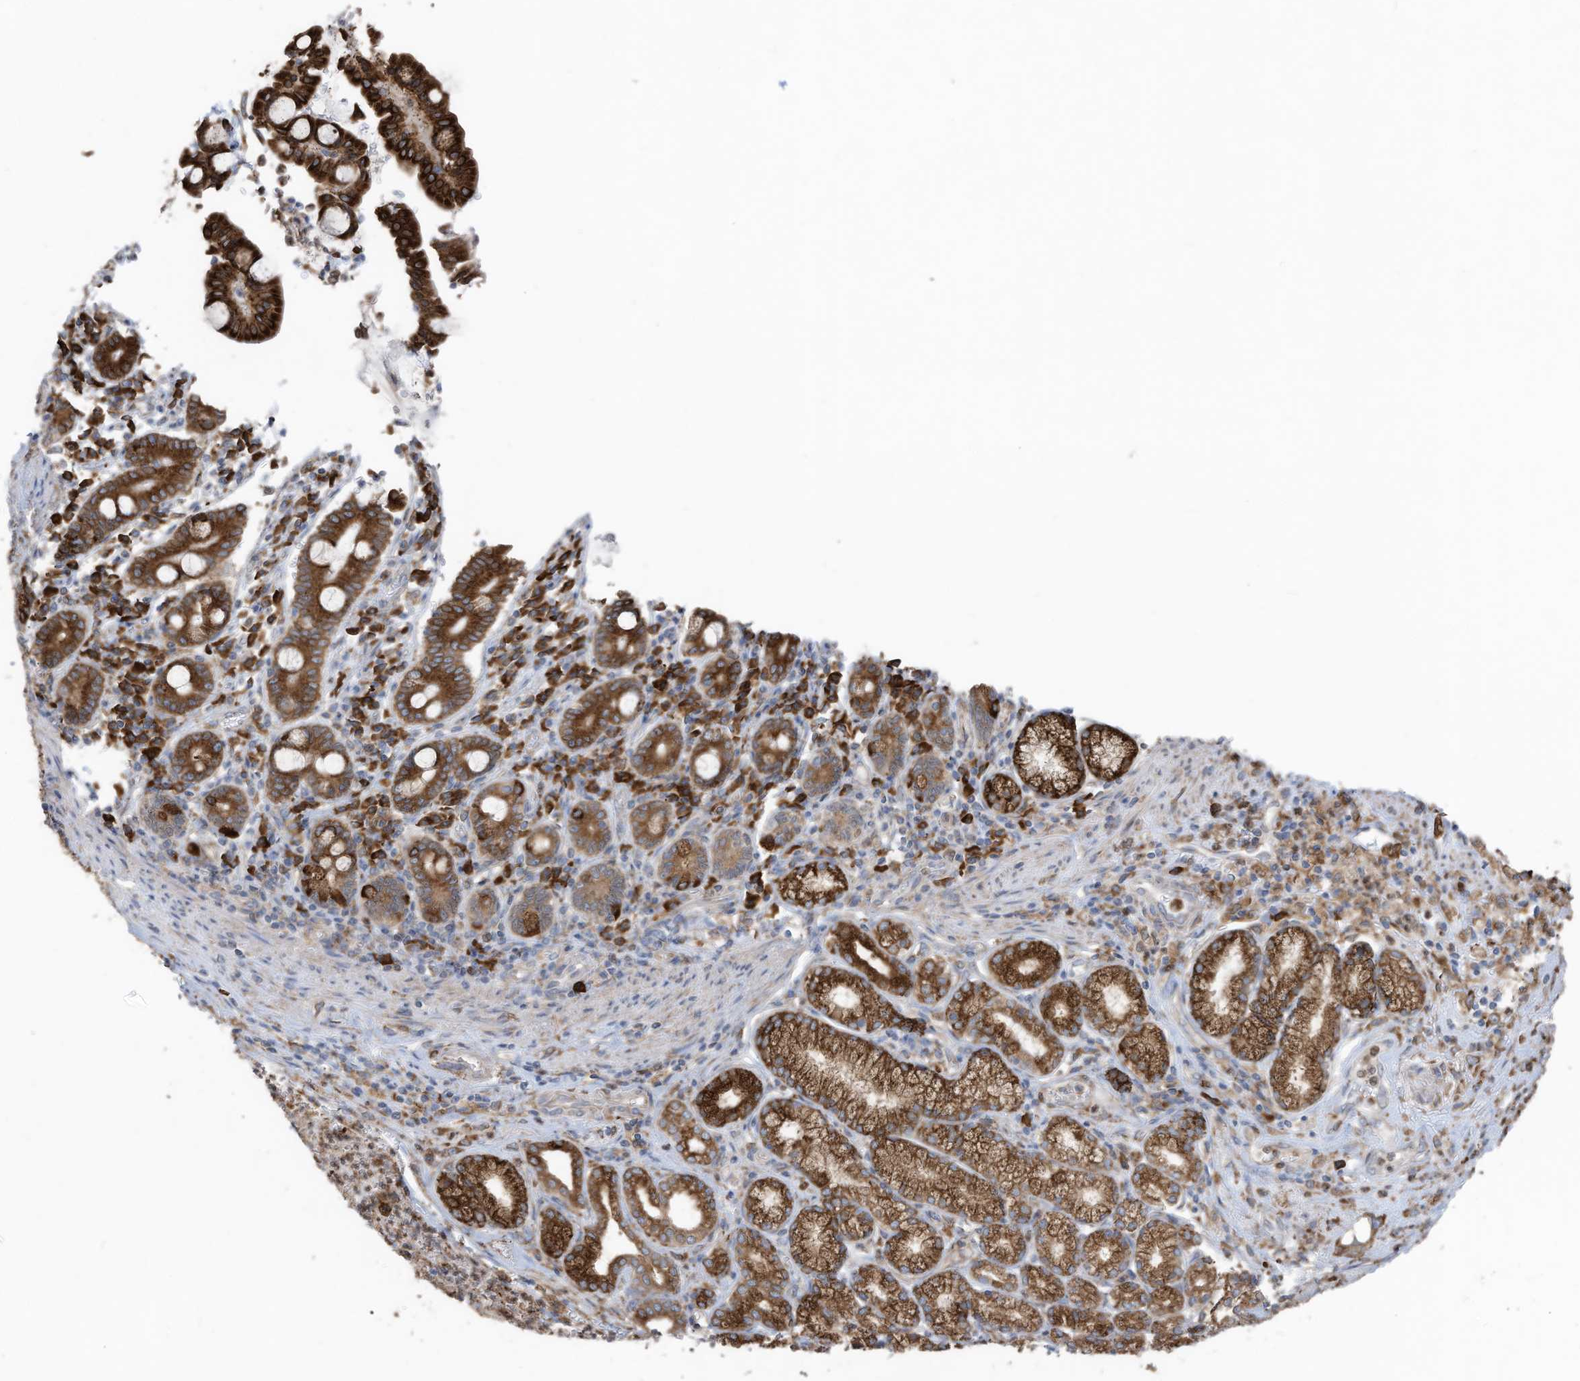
{"staining": {"intensity": "strong", "quantity": ">75%", "location": "cytoplasmic/membranous"}, "tissue": "pancreatic cancer", "cell_type": "Tumor cells", "image_type": "cancer", "snomed": [{"axis": "morphology", "description": "Adenocarcinoma, NOS"}, {"axis": "topography", "description": "Pancreas"}], "caption": "The immunohistochemical stain highlights strong cytoplasmic/membranous staining in tumor cells of pancreatic cancer (adenocarcinoma) tissue. The protein of interest is shown in brown color, while the nuclei are stained blue.", "gene": "ZNF354C", "patient": {"sex": "male", "age": 70}}